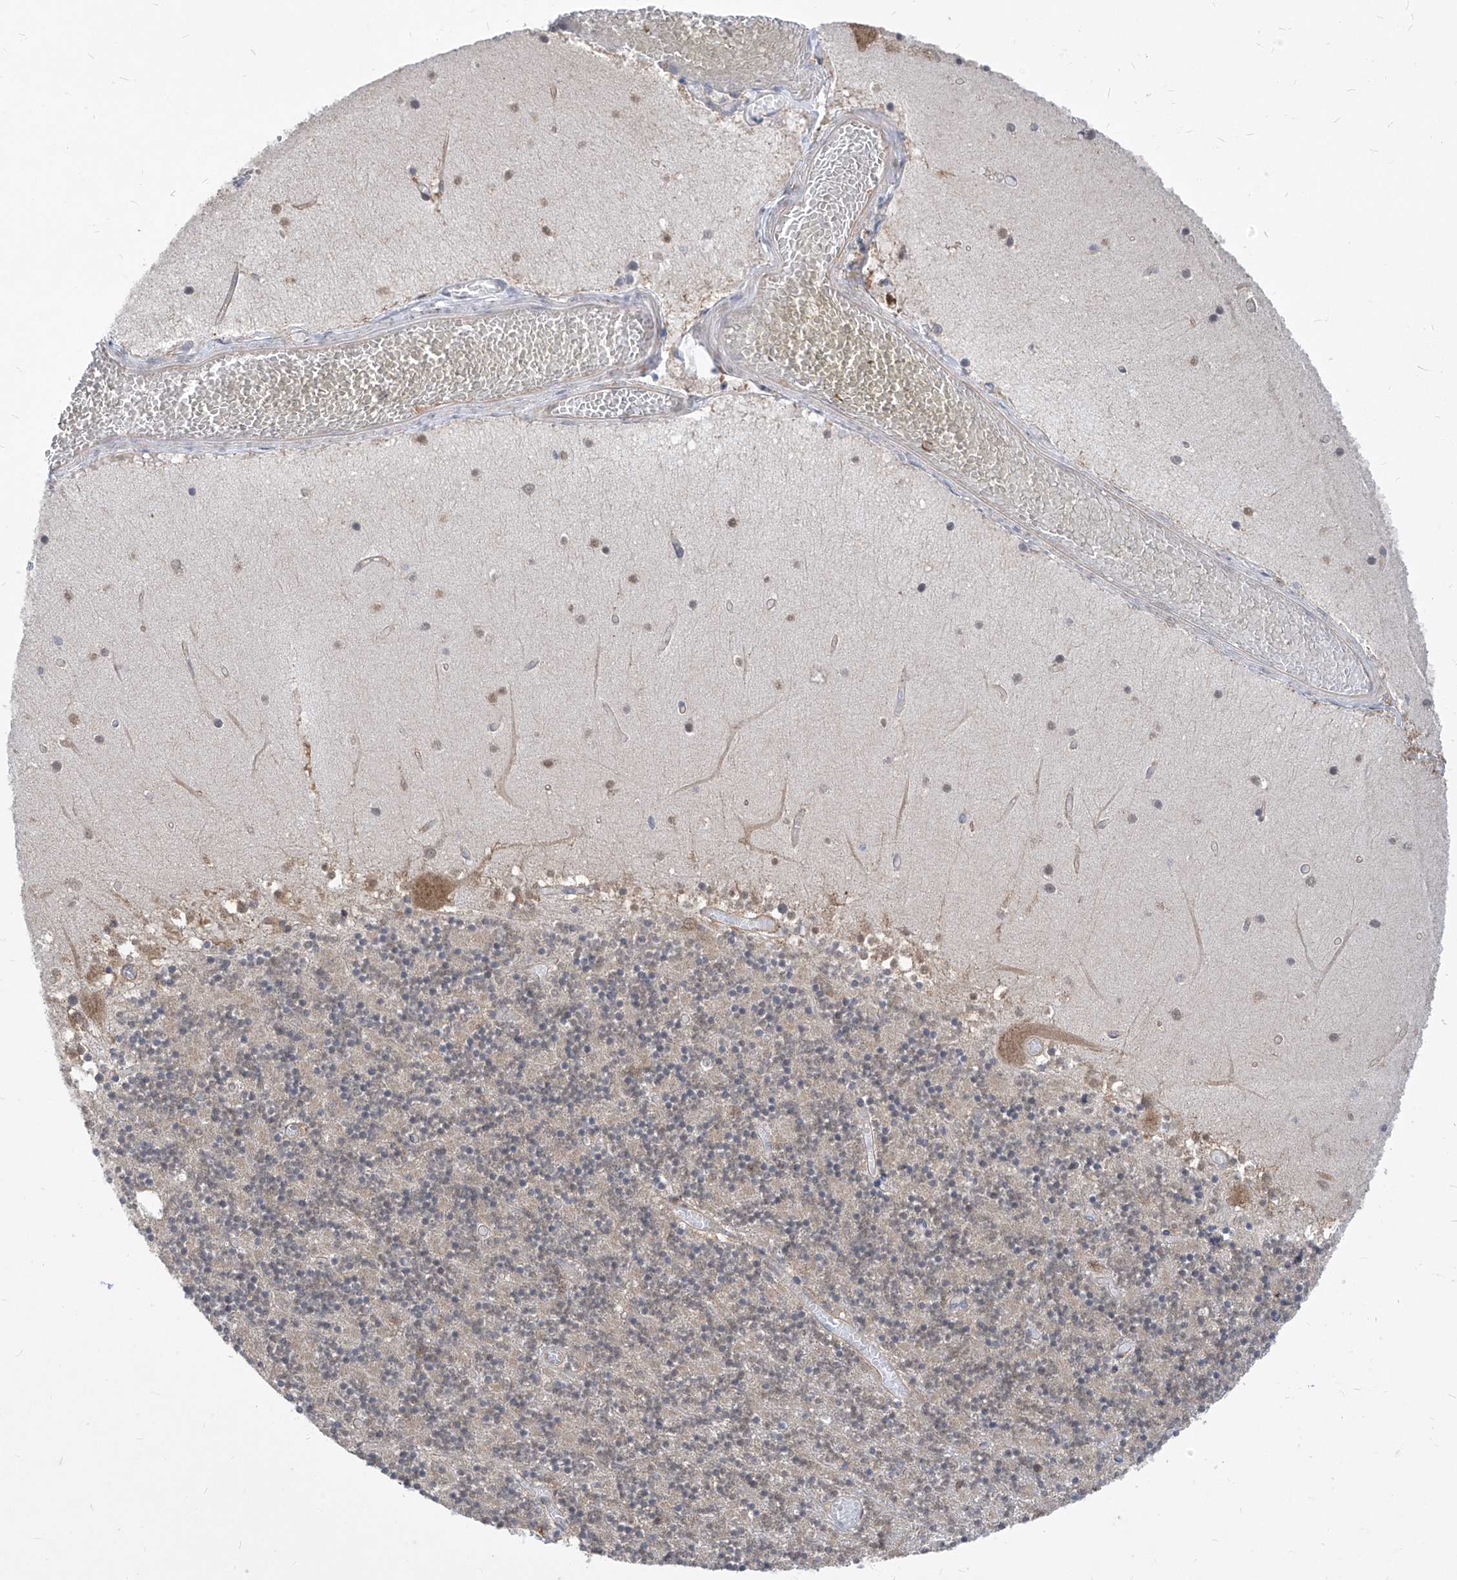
{"staining": {"intensity": "negative", "quantity": "none", "location": "none"}, "tissue": "cerebellum", "cell_type": "Cells in granular layer", "image_type": "normal", "snomed": [{"axis": "morphology", "description": "Normal tissue, NOS"}, {"axis": "topography", "description": "Cerebellum"}], "caption": "Cells in granular layer are negative for brown protein staining in normal cerebellum. (Brightfield microscopy of DAB immunohistochemistry at high magnification).", "gene": "EIF3M", "patient": {"sex": "female", "age": 28}}